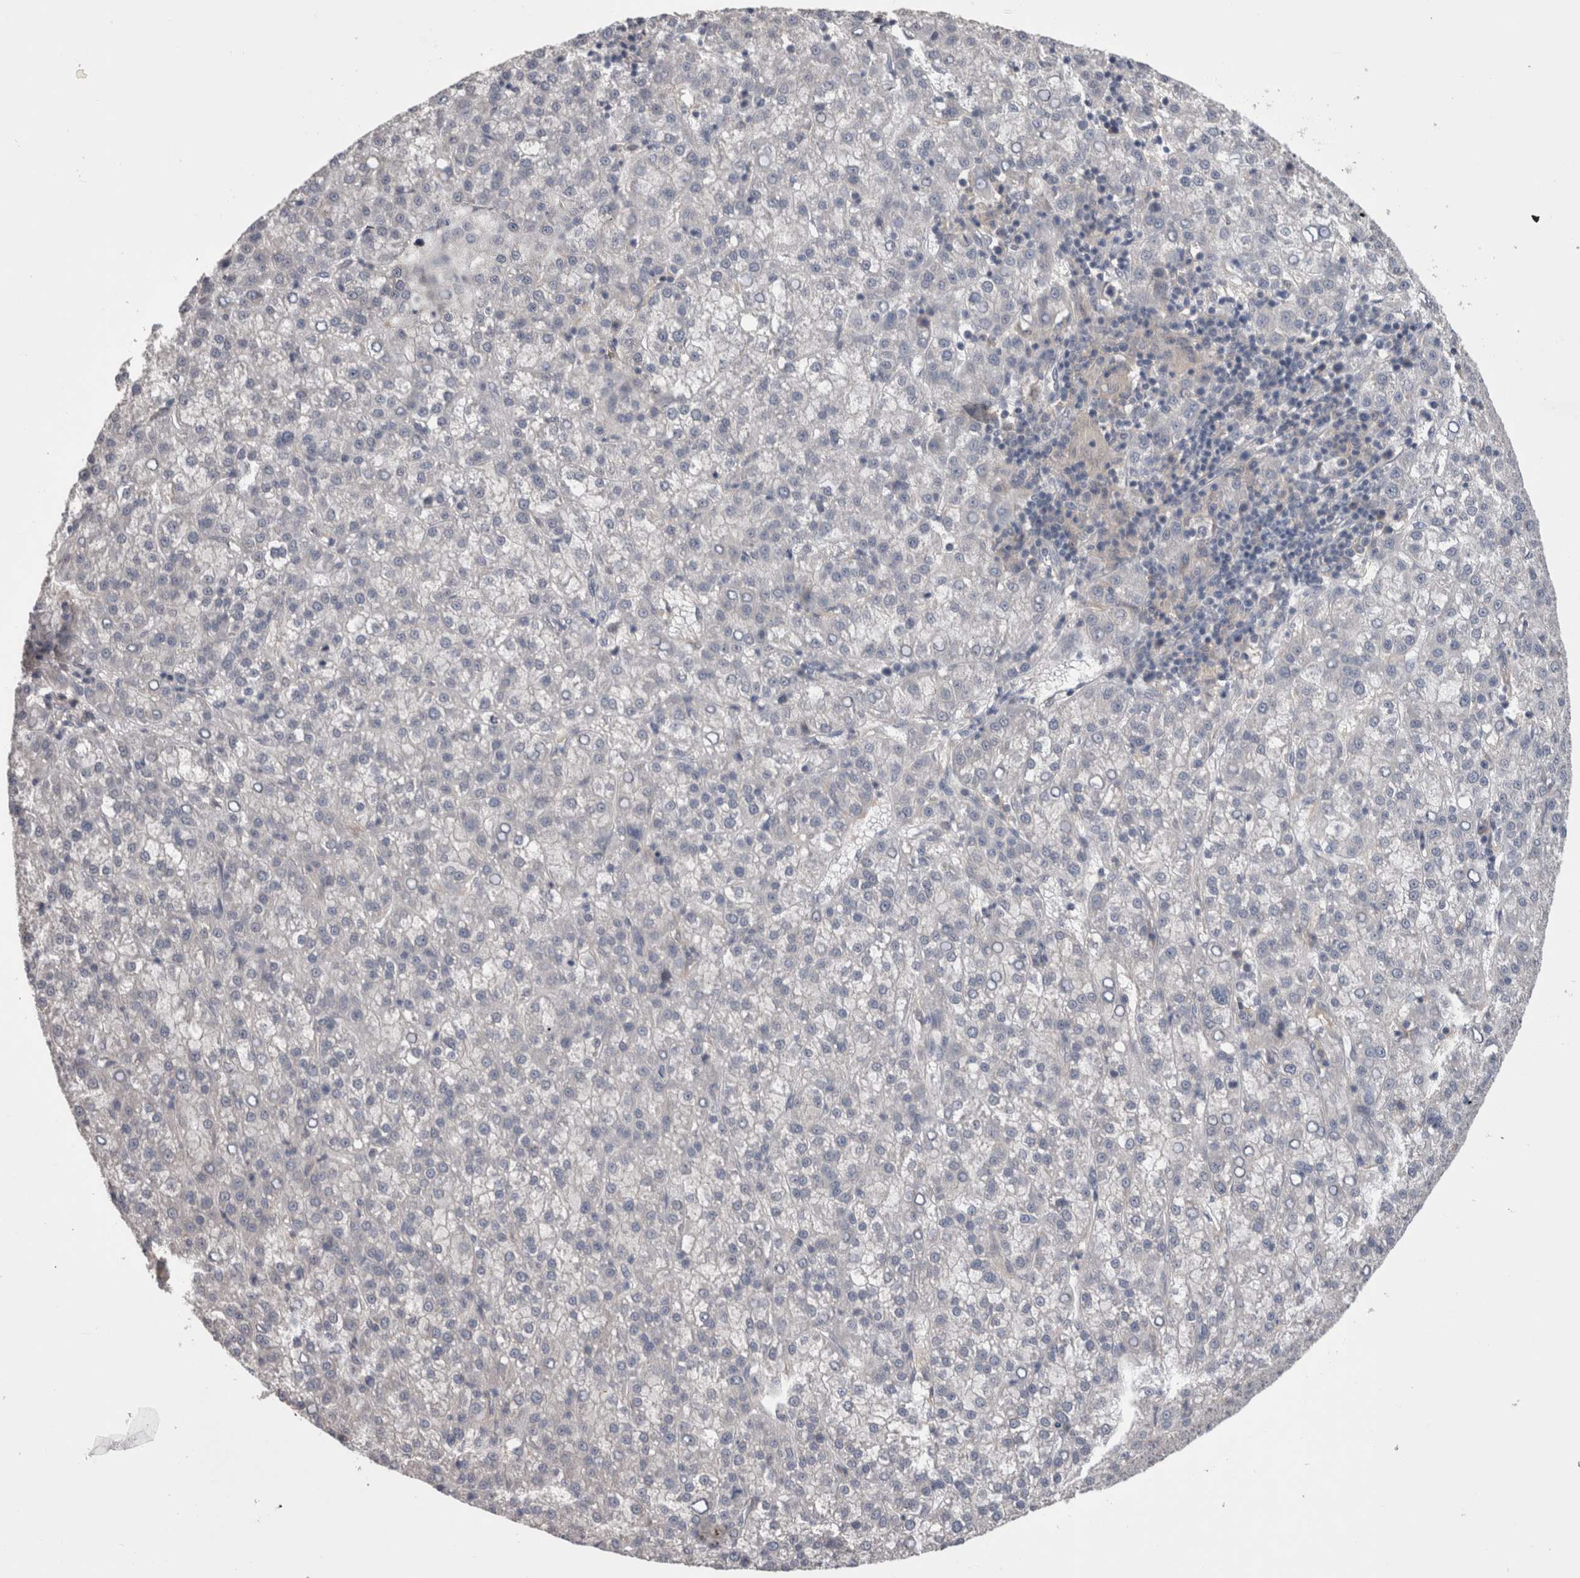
{"staining": {"intensity": "negative", "quantity": "none", "location": "none"}, "tissue": "liver cancer", "cell_type": "Tumor cells", "image_type": "cancer", "snomed": [{"axis": "morphology", "description": "Carcinoma, Hepatocellular, NOS"}, {"axis": "topography", "description": "Liver"}], "caption": "An image of human hepatocellular carcinoma (liver) is negative for staining in tumor cells. Brightfield microscopy of immunohistochemistry (IHC) stained with DAB (3,3'-diaminobenzidine) (brown) and hematoxylin (blue), captured at high magnification.", "gene": "DCTN6", "patient": {"sex": "female", "age": 58}}